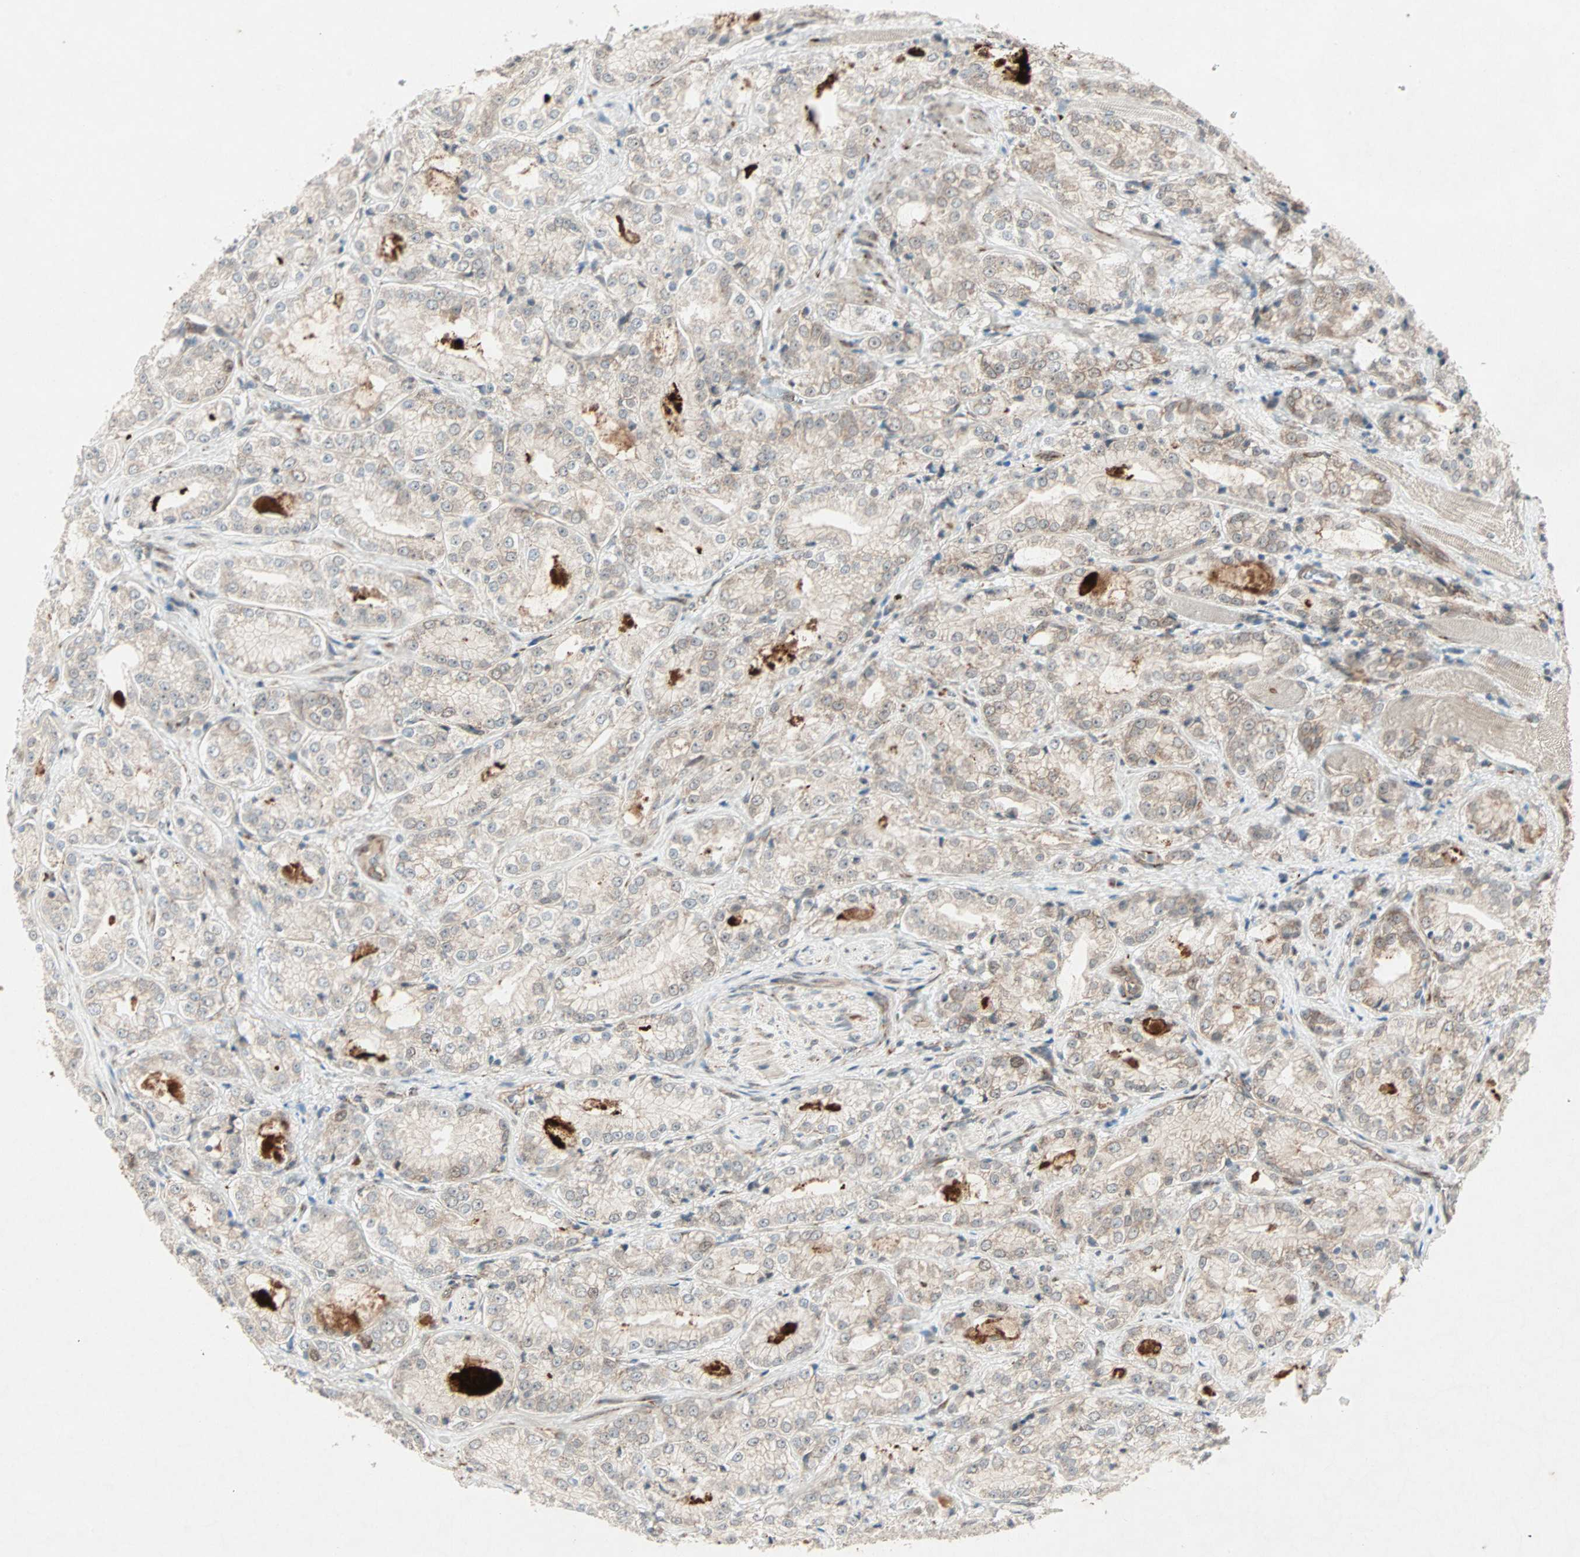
{"staining": {"intensity": "weak", "quantity": "25%-75%", "location": "cytoplasmic/membranous"}, "tissue": "prostate cancer", "cell_type": "Tumor cells", "image_type": "cancer", "snomed": [{"axis": "morphology", "description": "Adenocarcinoma, High grade"}, {"axis": "topography", "description": "Prostate"}], "caption": "Prostate cancer stained with a brown dye shows weak cytoplasmic/membranous positive positivity in approximately 25%-75% of tumor cells.", "gene": "ZNF37A", "patient": {"sex": "male", "age": 73}}